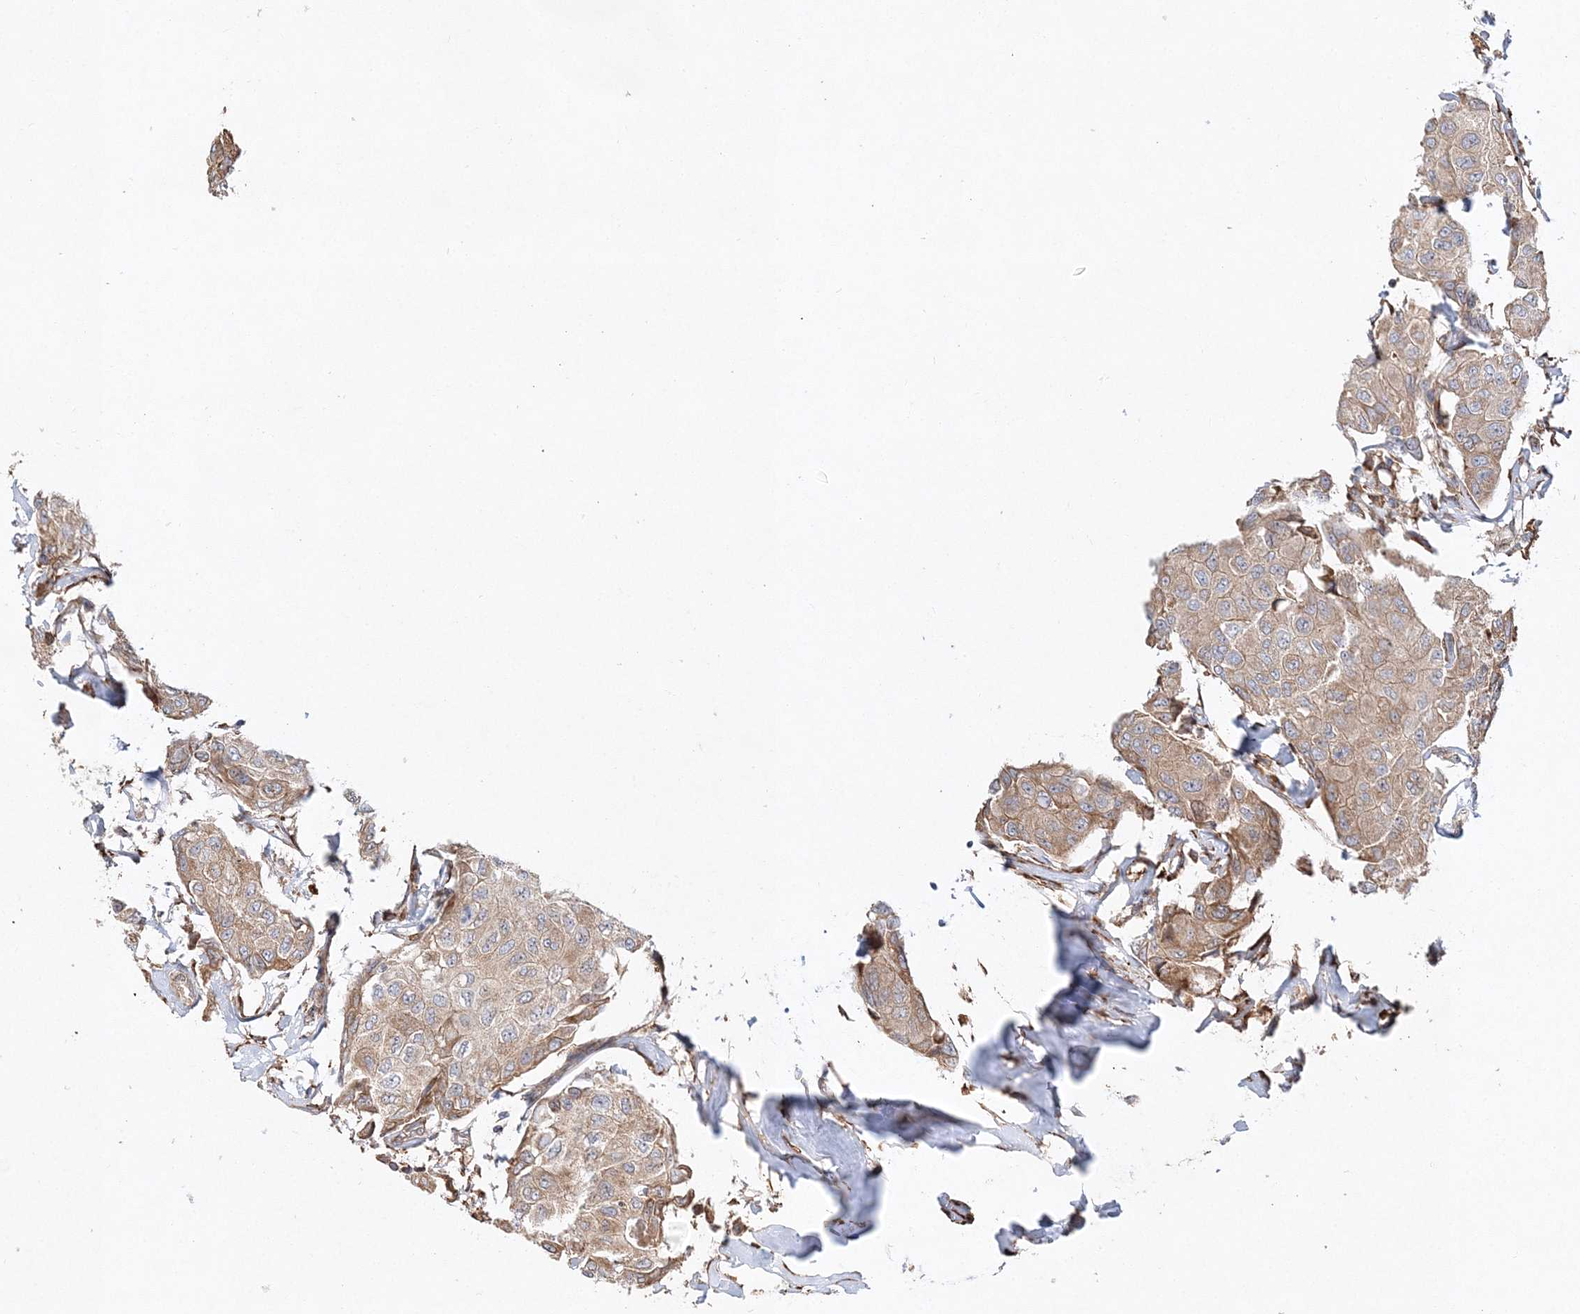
{"staining": {"intensity": "weak", "quantity": ">75%", "location": "cytoplasmic/membranous"}, "tissue": "breast cancer", "cell_type": "Tumor cells", "image_type": "cancer", "snomed": [{"axis": "morphology", "description": "Duct carcinoma"}, {"axis": "topography", "description": "Breast"}], "caption": "Immunohistochemistry of invasive ductal carcinoma (breast) shows low levels of weak cytoplasmic/membranous expression in approximately >75% of tumor cells. The staining was performed using DAB to visualize the protein expression in brown, while the nuclei were stained in blue with hematoxylin (Magnification: 20x).", "gene": "ZFYVE16", "patient": {"sex": "female", "age": 80}}